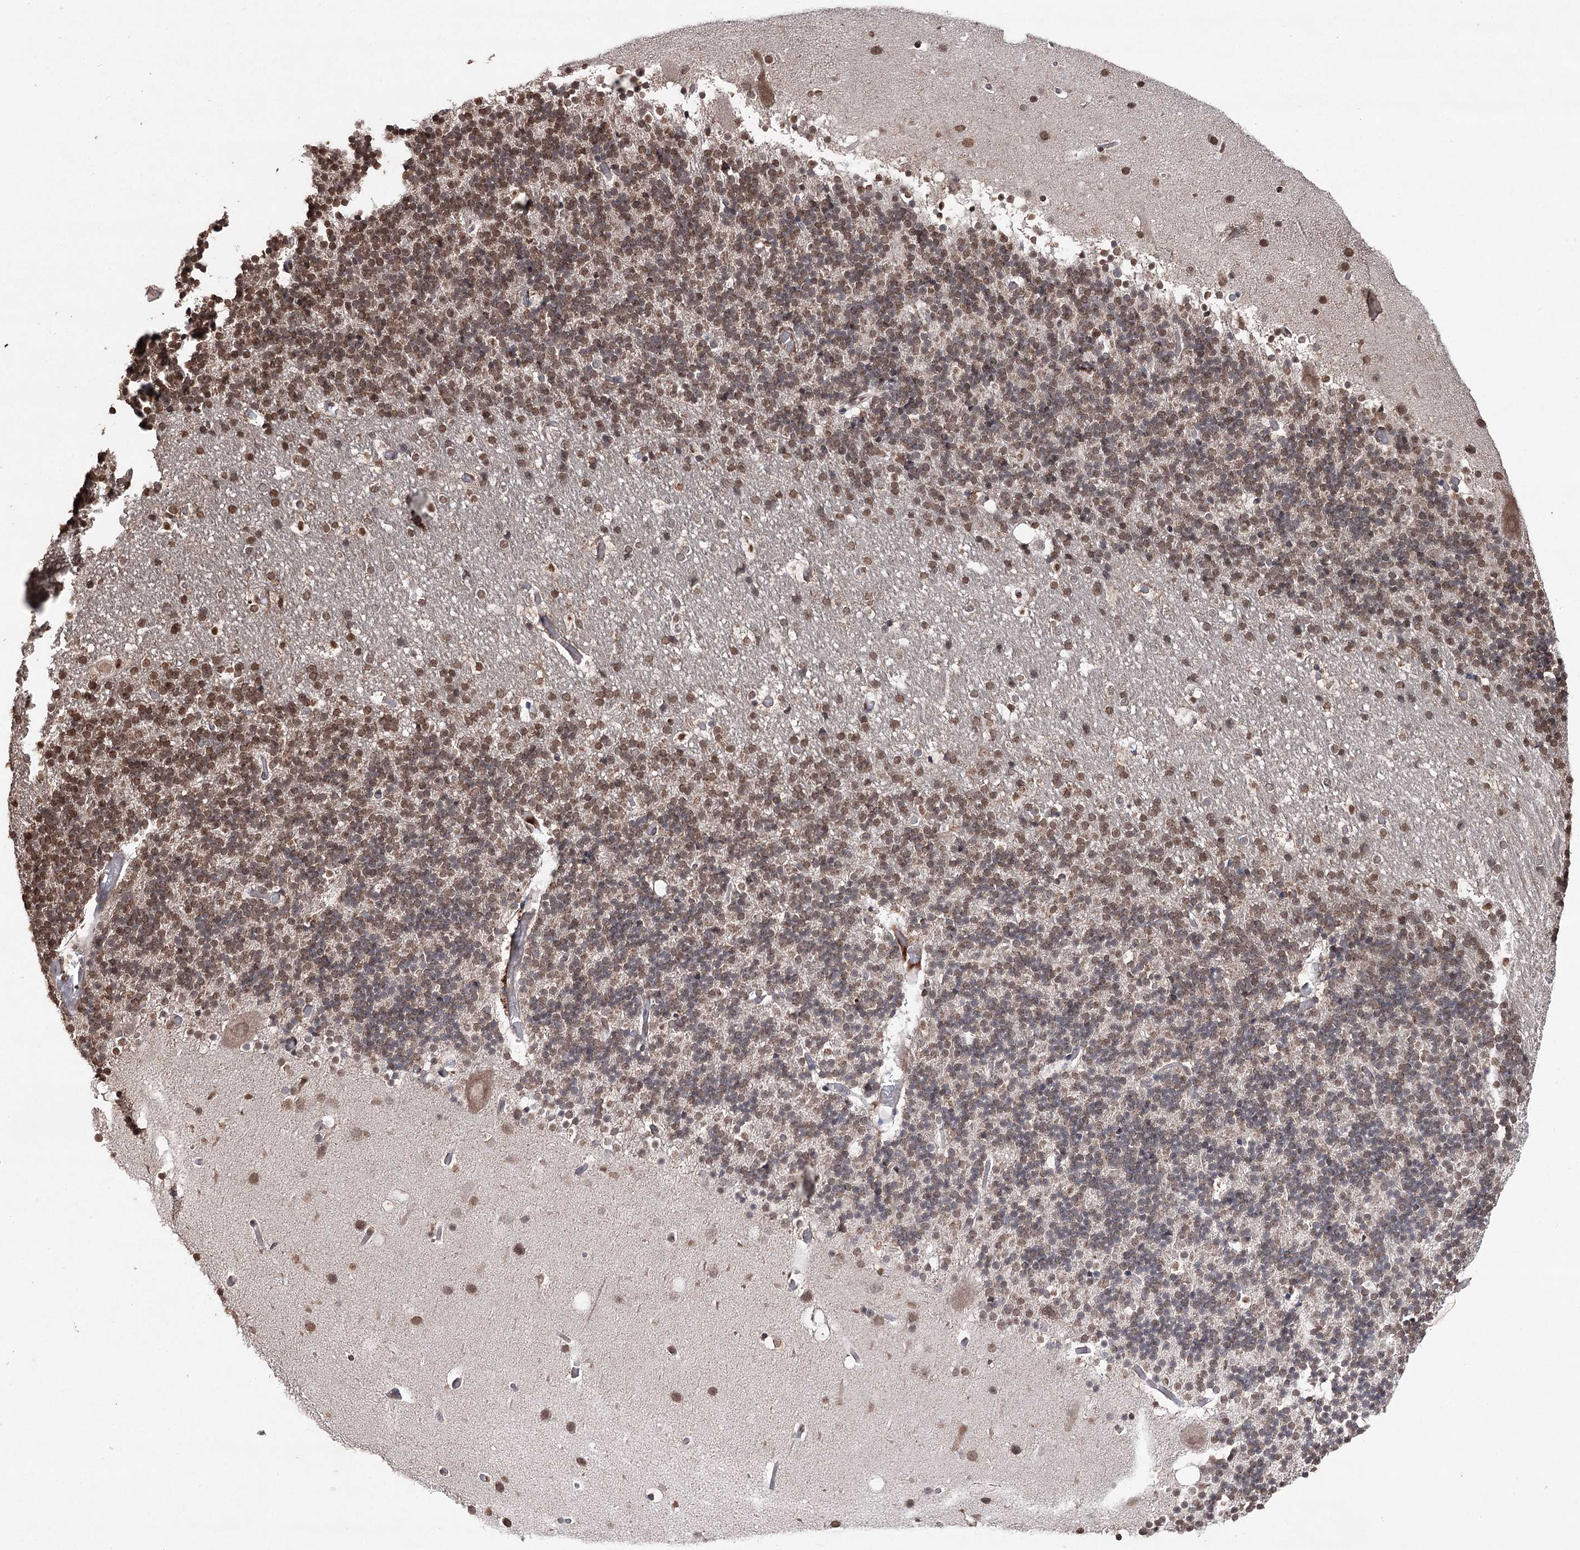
{"staining": {"intensity": "moderate", "quantity": ">75%", "location": "nuclear"}, "tissue": "cerebellum", "cell_type": "Cells in granular layer", "image_type": "normal", "snomed": [{"axis": "morphology", "description": "Normal tissue, NOS"}, {"axis": "topography", "description": "Cerebellum"}], "caption": "Cerebellum stained for a protein reveals moderate nuclear positivity in cells in granular layer. The protein is shown in brown color, while the nuclei are stained blue.", "gene": "ATG14", "patient": {"sex": "male", "age": 57}}